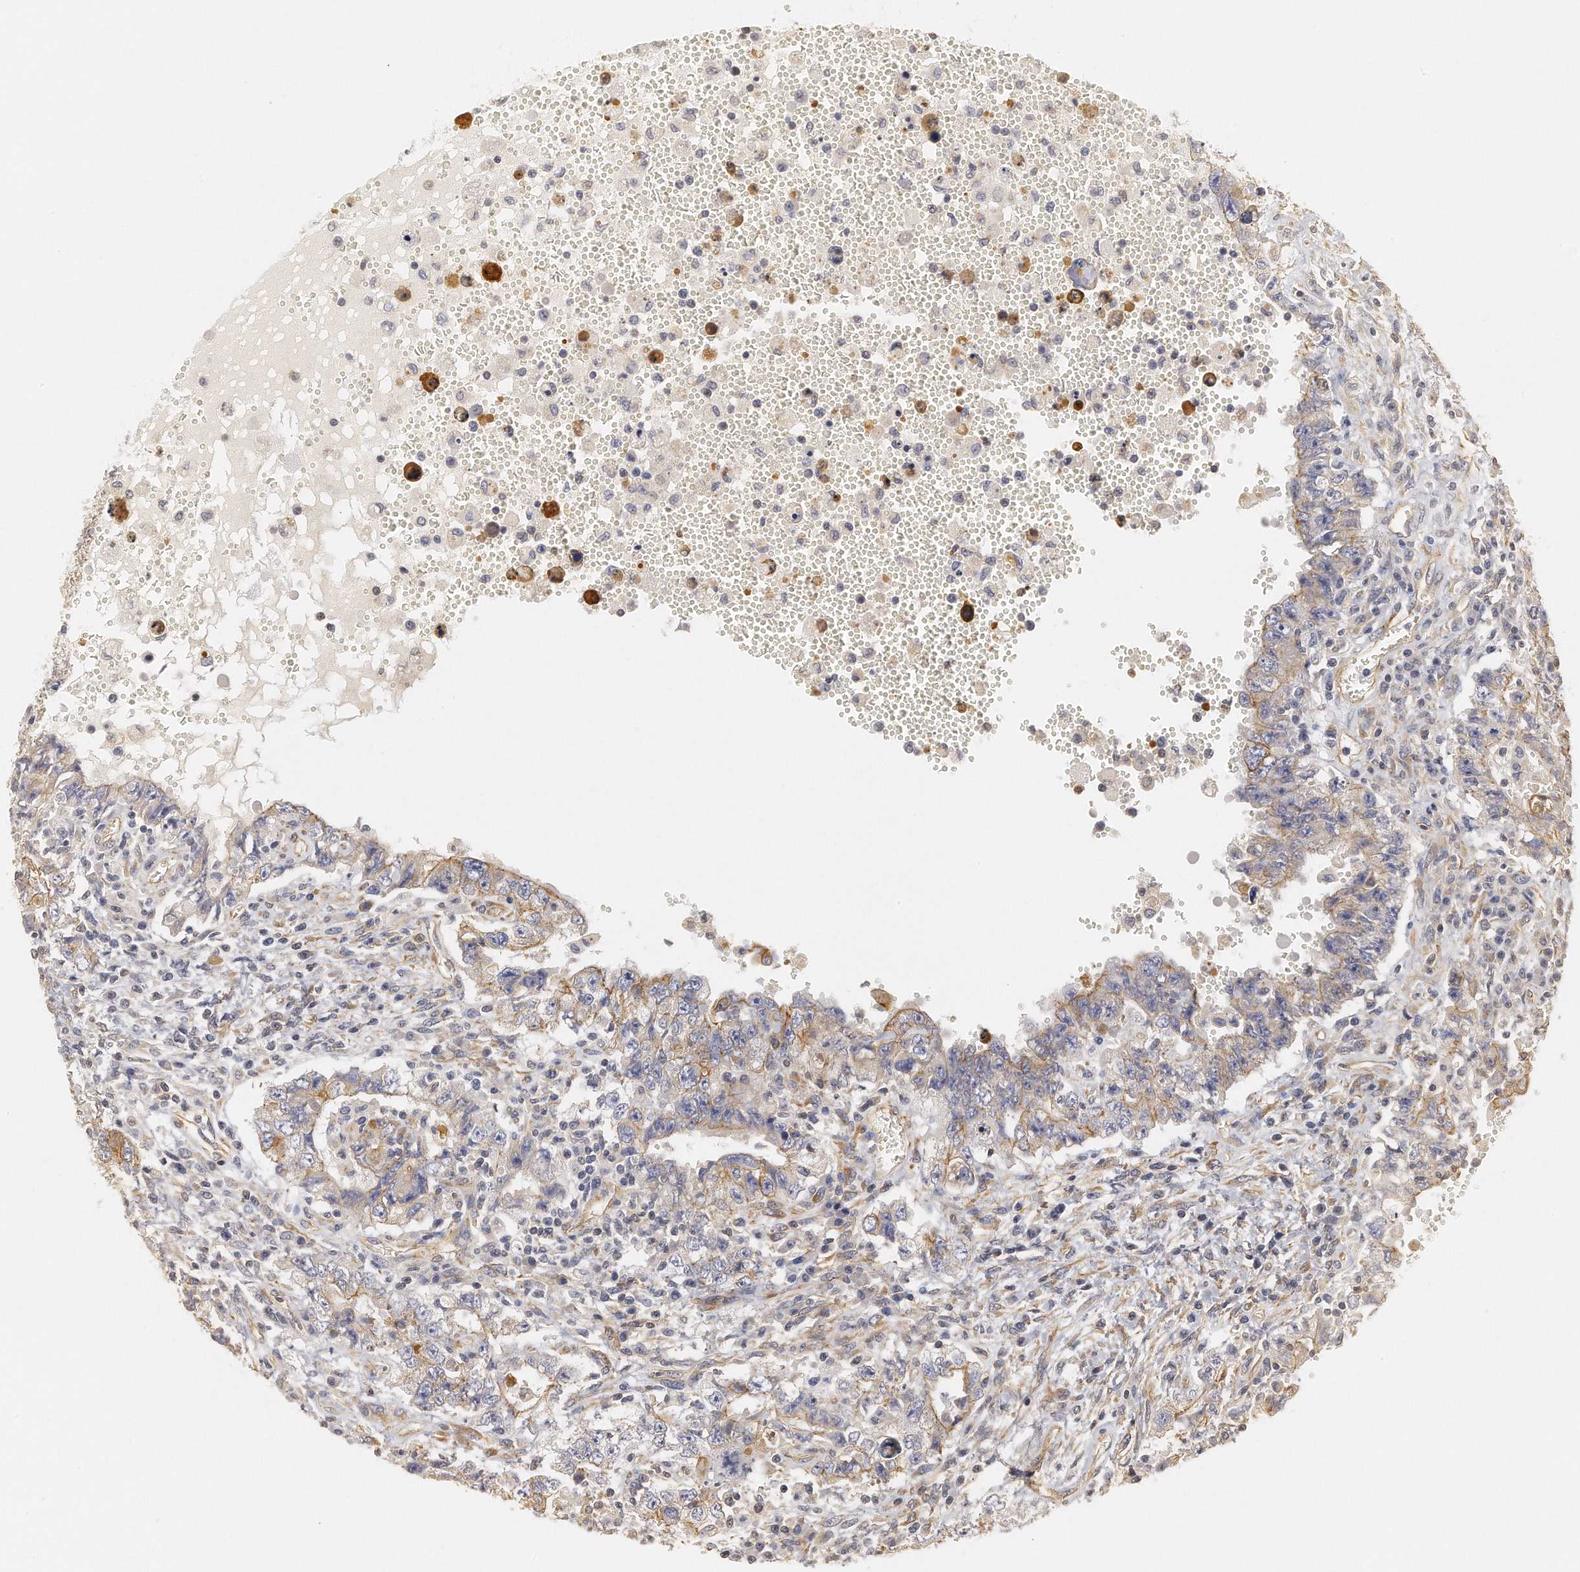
{"staining": {"intensity": "moderate", "quantity": "25%-75%", "location": "cytoplasmic/membranous"}, "tissue": "testis cancer", "cell_type": "Tumor cells", "image_type": "cancer", "snomed": [{"axis": "morphology", "description": "Carcinoma, Embryonal, NOS"}, {"axis": "topography", "description": "Testis"}], "caption": "There is medium levels of moderate cytoplasmic/membranous staining in tumor cells of testis cancer, as demonstrated by immunohistochemical staining (brown color).", "gene": "CHST7", "patient": {"sex": "male", "age": 26}}